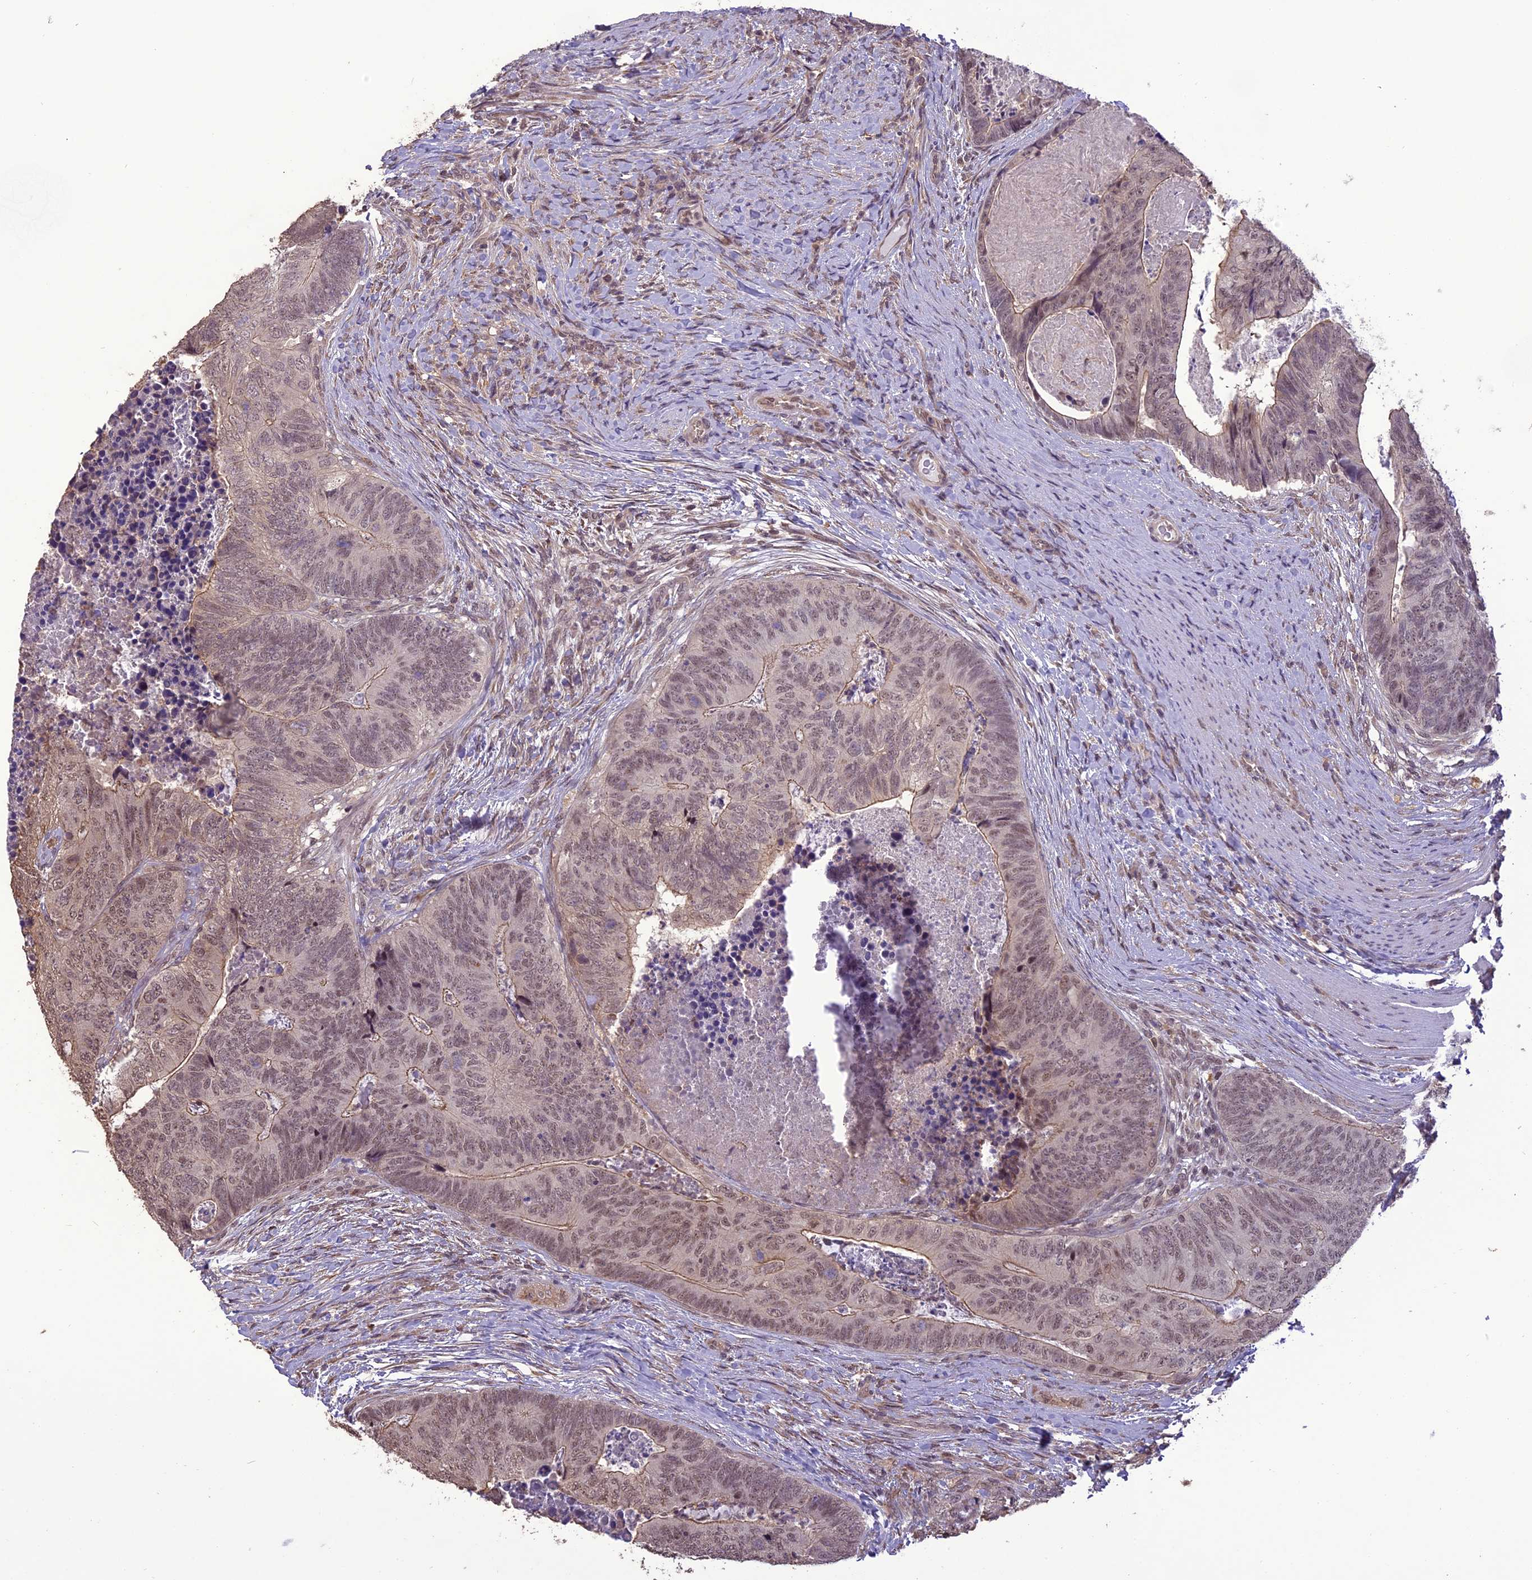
{"staining": {"intensity": "moderate", "quantity": "25%-75%", "location": "cytoplasmic/membranous,nuclear"}, "tissue": "colorectal cancer", "cell_type": "Tumor cells", "image_type": "cancer", "snomed": [{"axis": "morphology", "description": "Adenocarcinoma, NOS"}, {"axis": "topography", "description": "Colon"}], "caption": "The immunohistochemical stain highlights moderate cytoplasmic/membranous and nuclear staining in tumor cells of colorectal cancer tissue. The protein is stained brown, and the nuclei are stained in blue (DAB (3,3'-diaminobenzidine) IHC with brightfield microscopy, high magnification).", "gene": "TIGD7", "patient": {"sex": "female", "age": 67}}